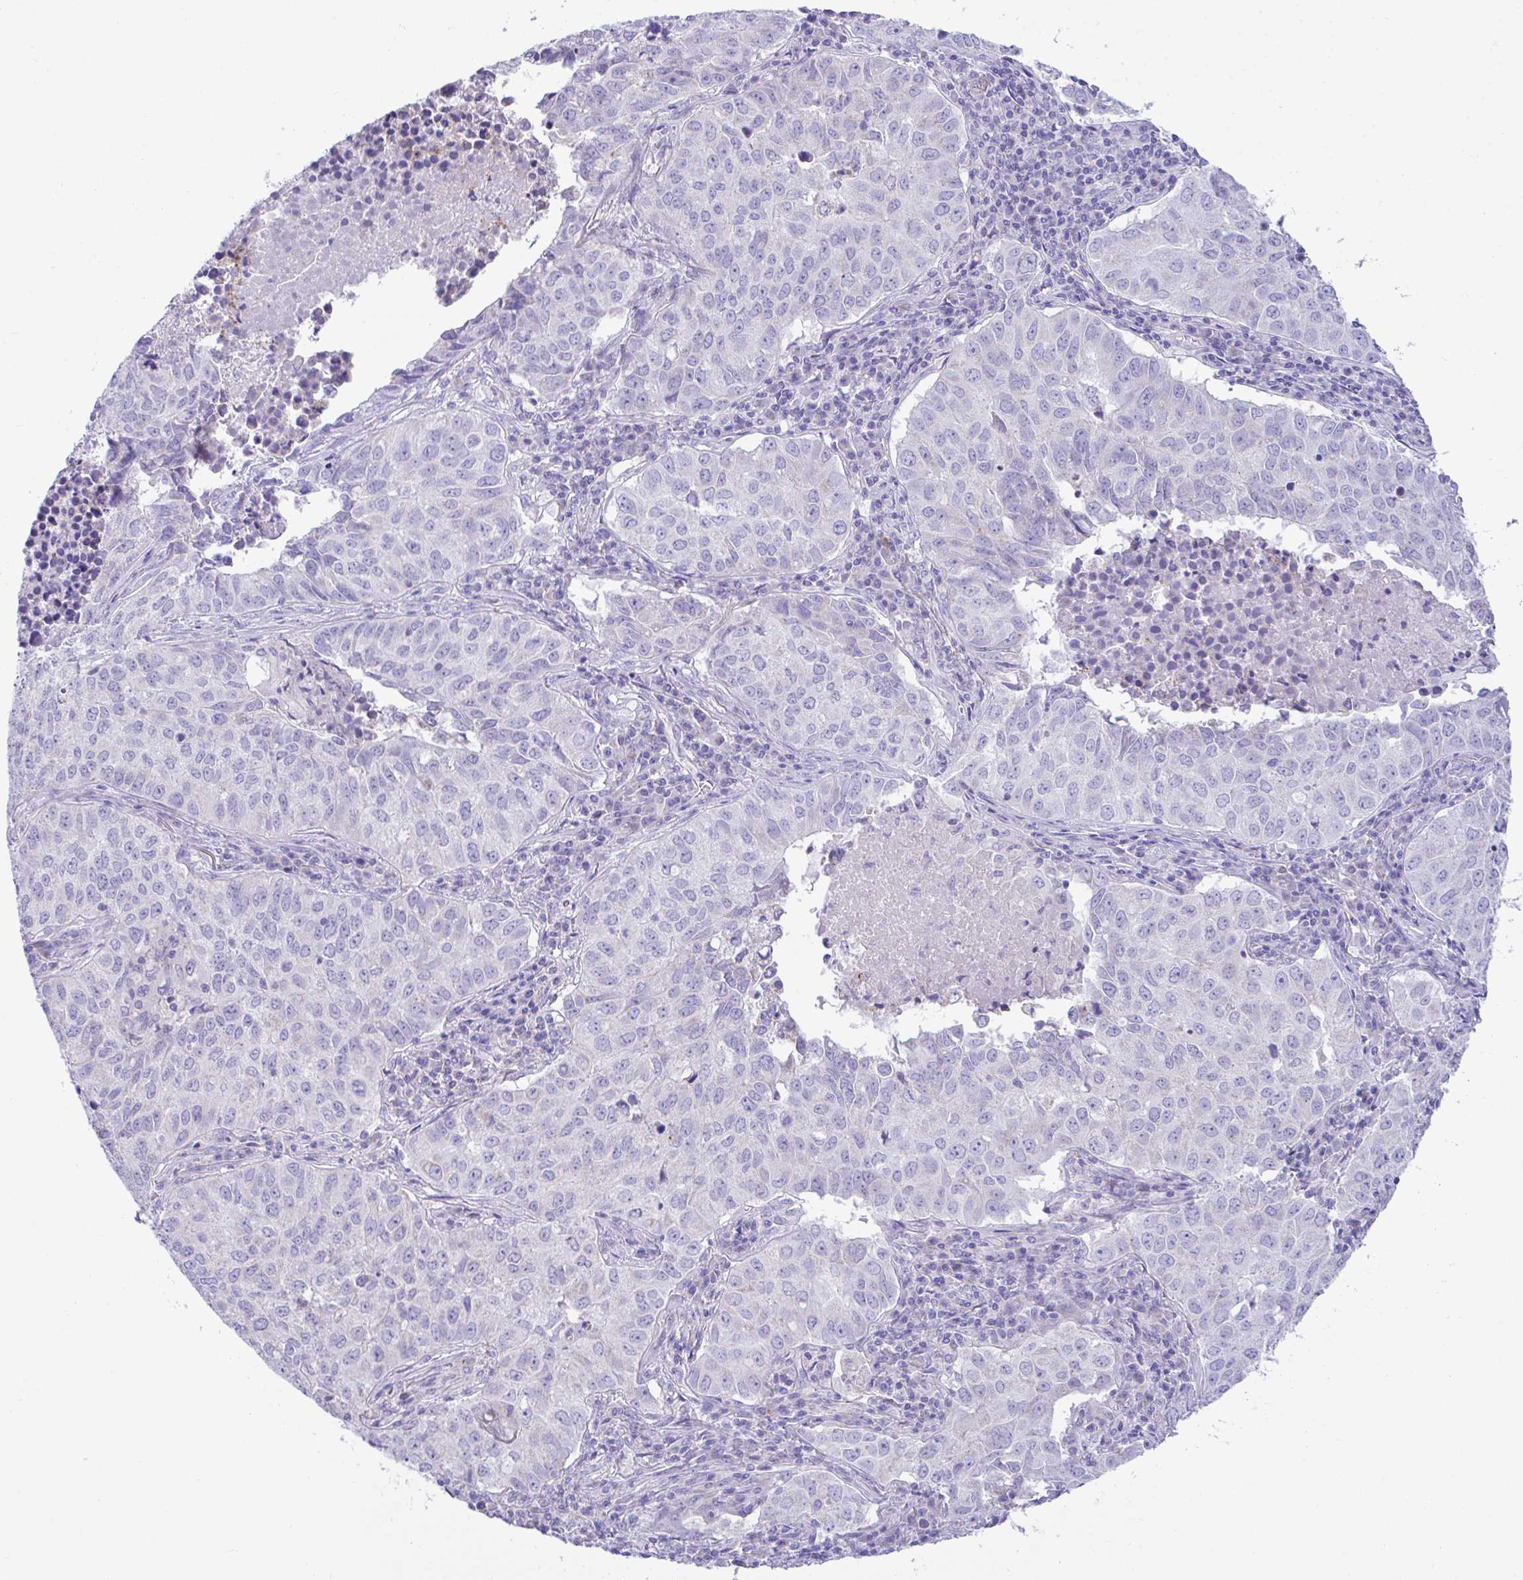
{"staining": {"intensity": "negative", "quantity": "none", "location": "none"}, "tissue": "lung cancer", "cell_type": "Tumor cells", "image_type": "cancer", "snomed": [{"axis": "morphology", "description": "Adenocarcinoma, NOS"}, {"axis": "topography", "description": "Lung"}], "caption": "This image is of lung adenocarcinoma stained with immunohistochemistry (IHC) to label a protein in brown with the nuclei are counter-stained blue. There is no positivity in tumor cells.", "gene": "NLRP8", "patient": {"sex": "female", "age": 50}}